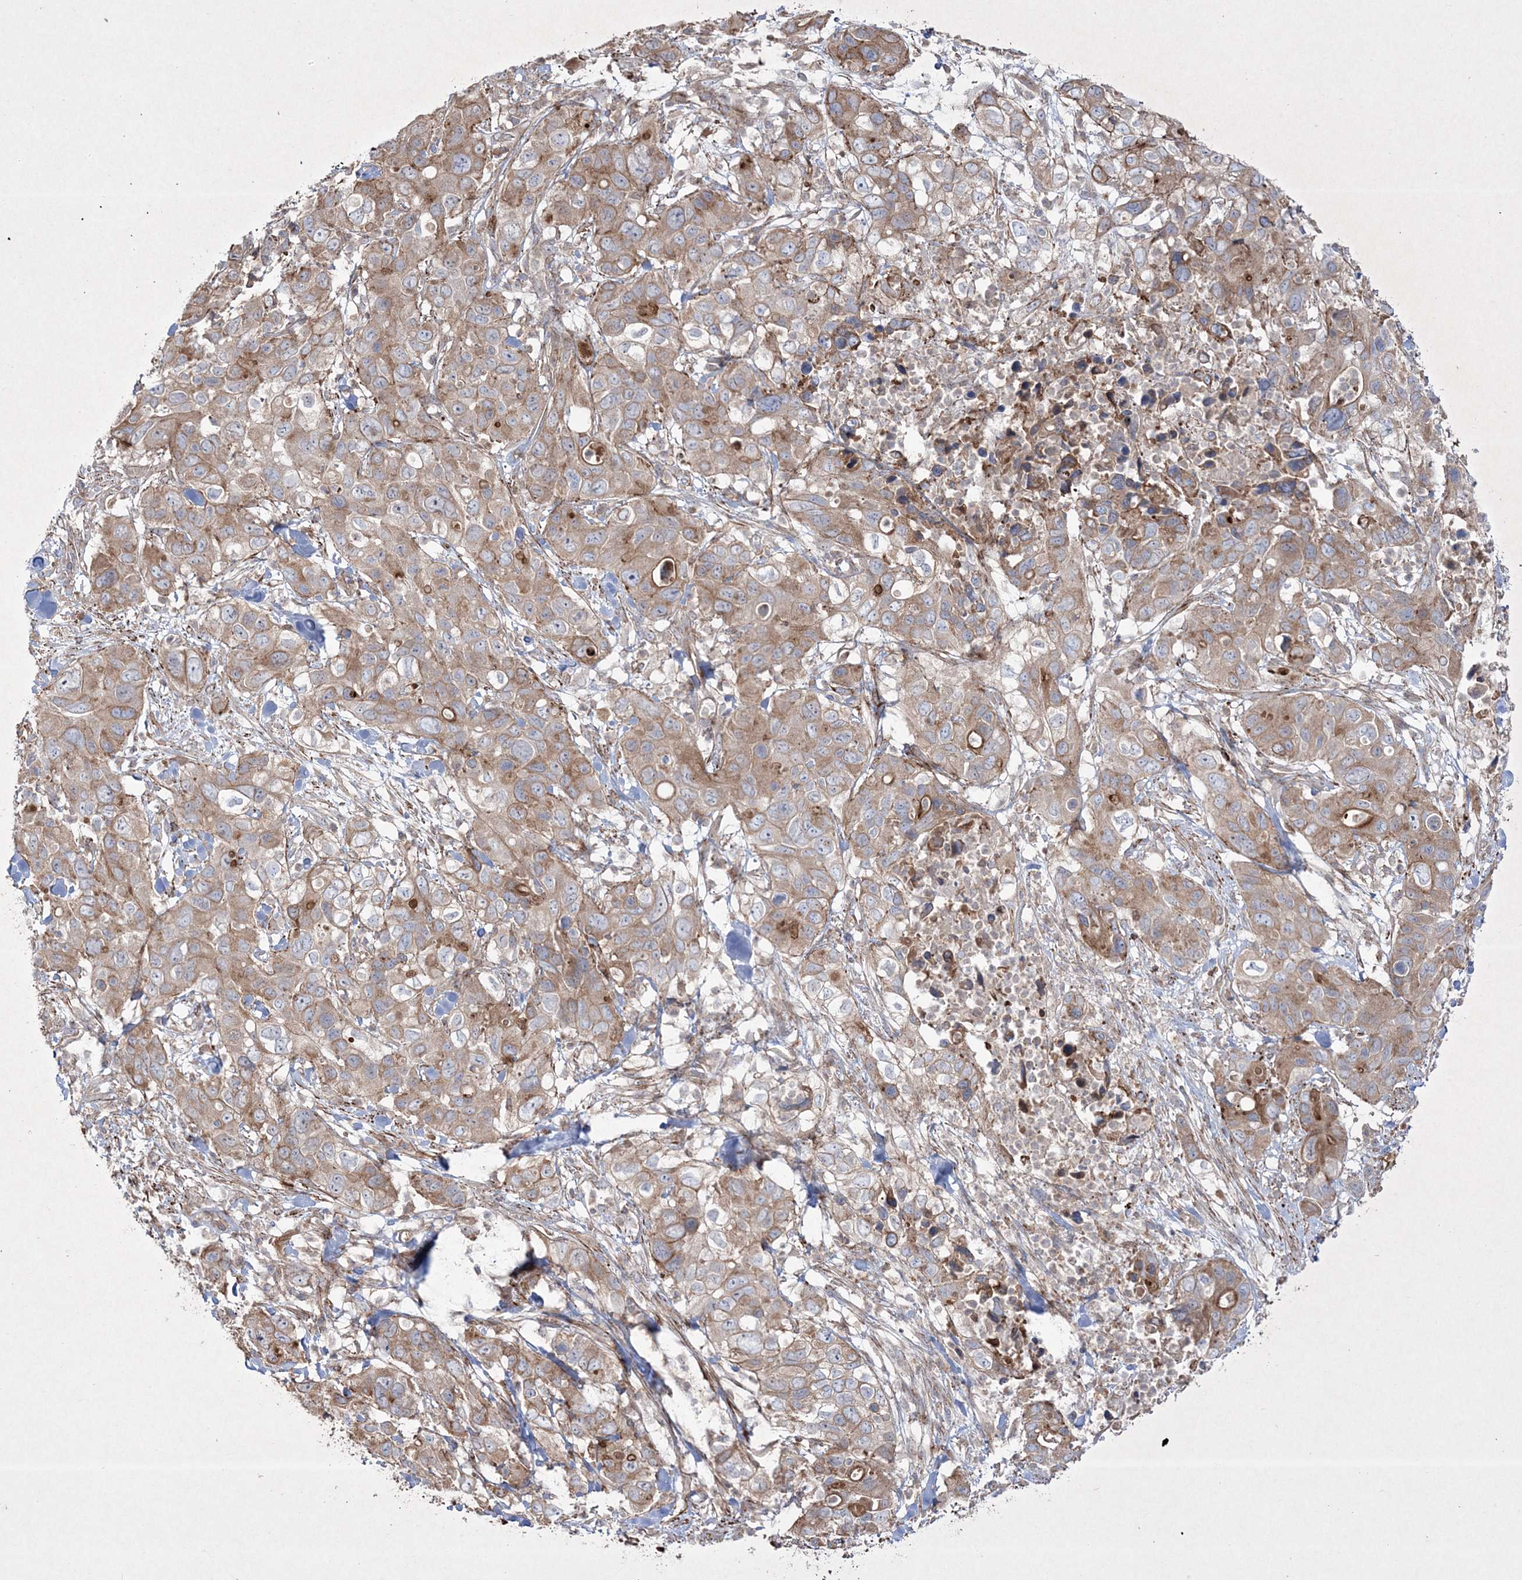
{"staining": {"intensity": "moderate", "quantity": ">75%", "location": "cytoplasmic/membranous"}, "tissue": "pancreatic cancer", "cell_type": "Tumor cells", "image_type": "cancer", "snomed": [{"axis": "morphology", "description": "Adenocarcinoma, NOS"}, {"axis": "topography", "description": "Pancreas"}], "caption": "Immunohistochemical staining of pancreatic cancer (adenocarcinoma) exhibits medium levels of moderate cytoplasmic/membranous staining in about >75% of tumor cells. The staining is performed using DAB brown chromogen to label protein expression. The nuclei are counter-stained blue using hematoxylin.", "gene": "RICTOR", "patient": {"sex": "female", "age": 71}}